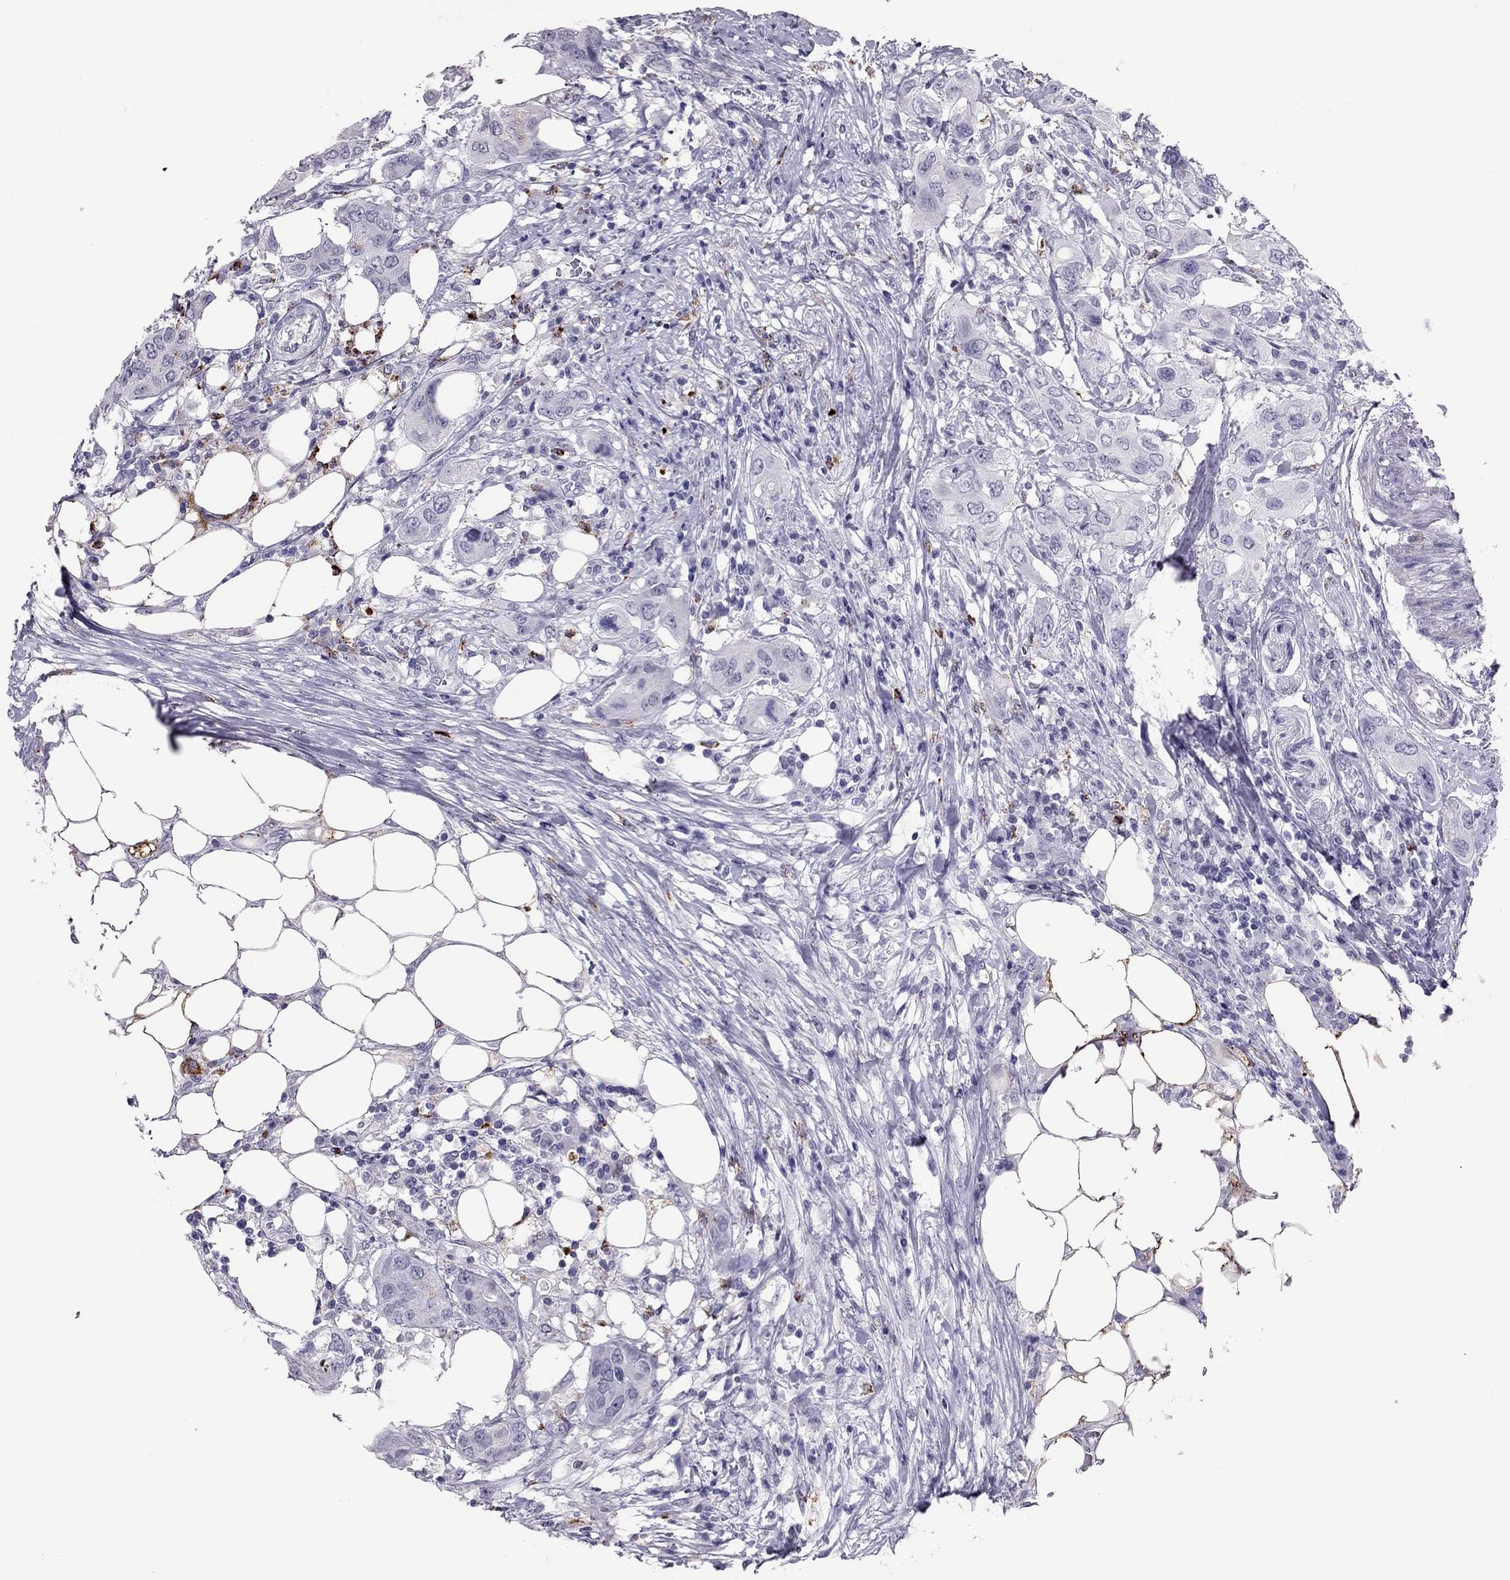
{"staining": {"intensity": "negative", "quantity": "none", "location": "none"}, "tissue": "urothelial cancer", "cell_type": "Tumor cells", "image_type": "cancer", "snomed": [{"axis": "morphology", "description": "Urothelial carcinoma, NOS"}, {"axis": "morphology", "description": "Urothelial carcinoma, High grade"}, {"axis": "topography", "description": "Urinary bladder"}], "caption": "The histopathology image reveals no significant expression in tumor cells of urothelial cancer.", "gene": "CCL27", "patient": {"sex": "male", "age": 63}}